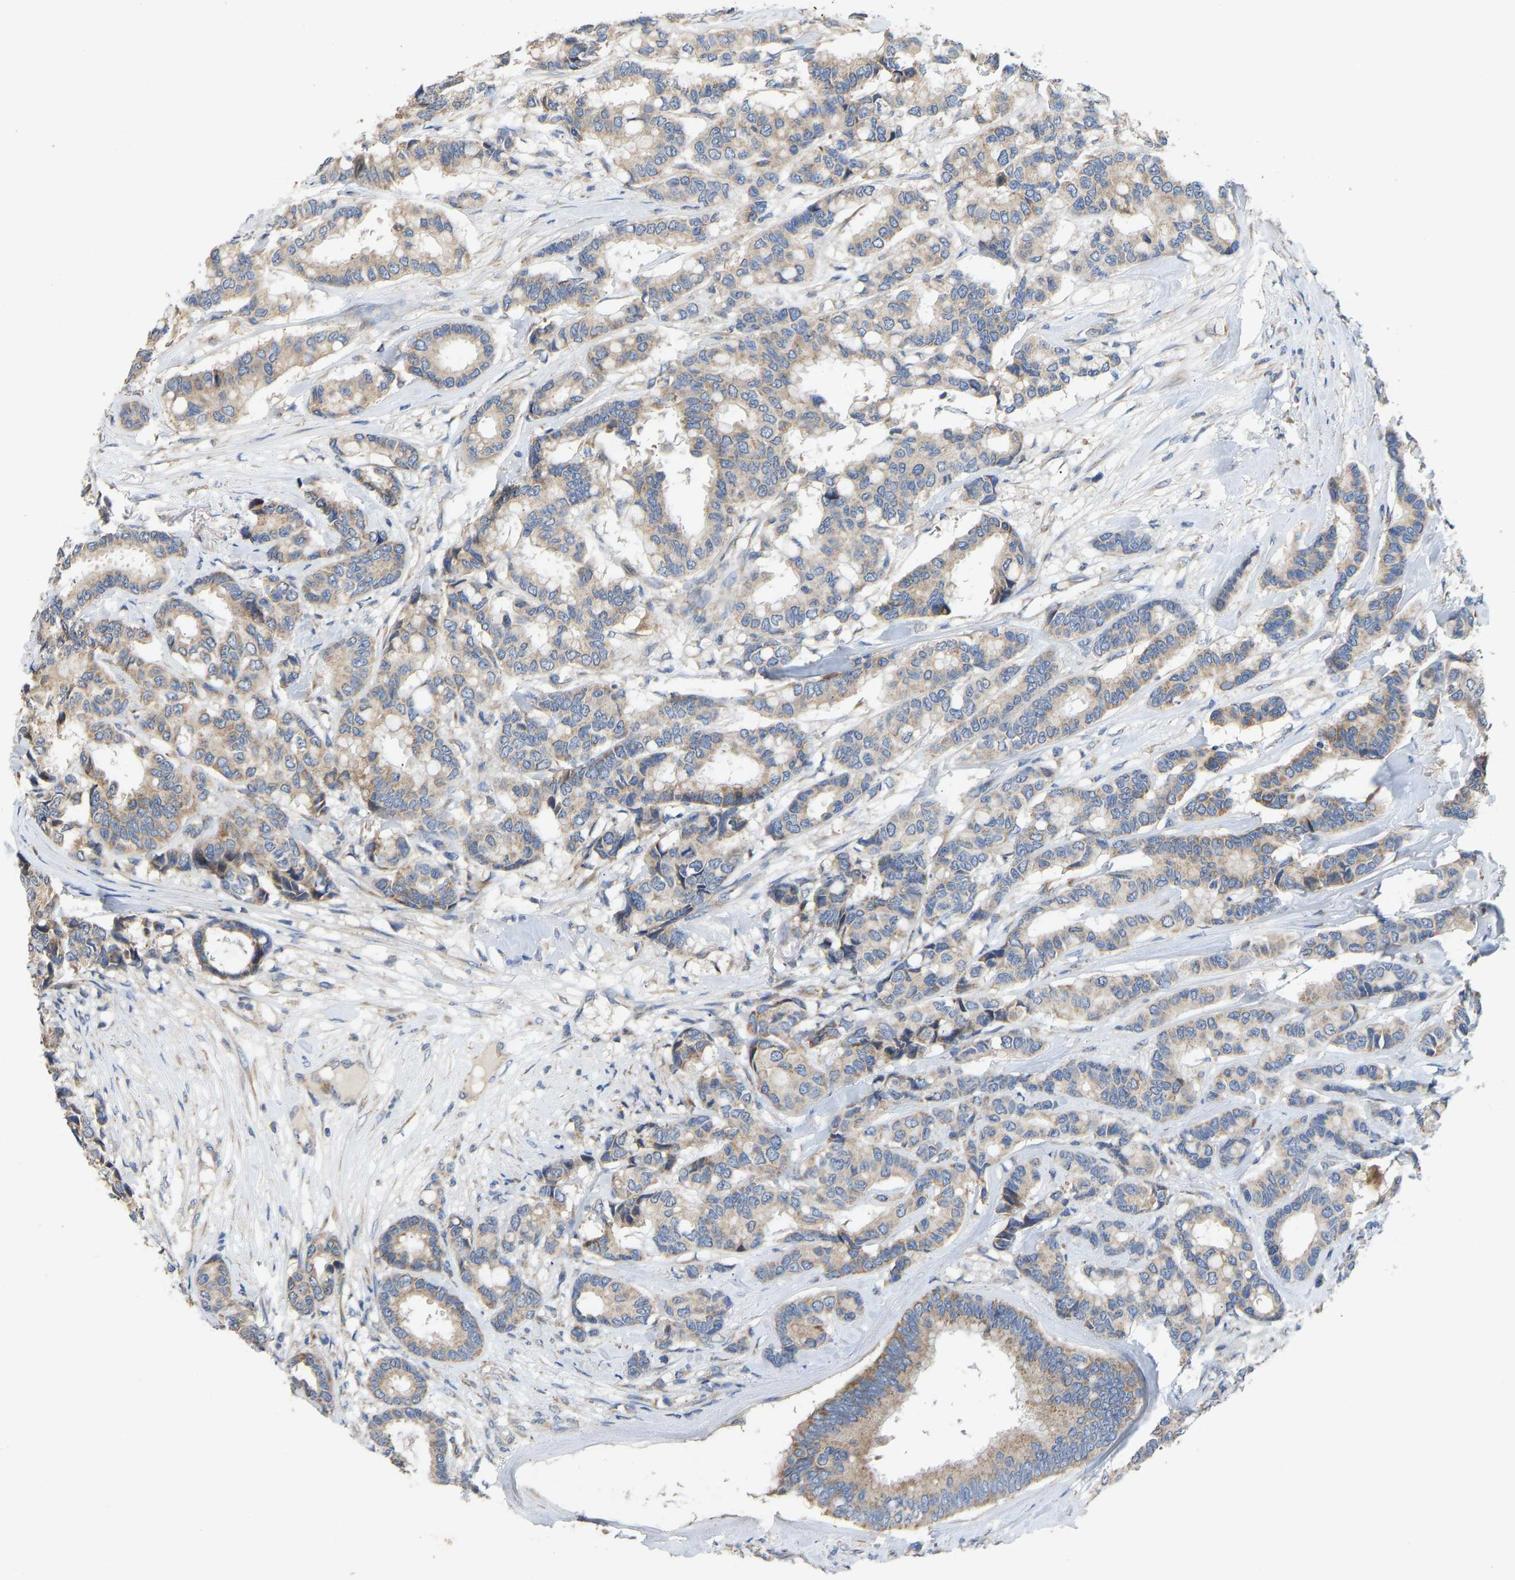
{"staining": {"intensity": "weak", "quantity": ">75%", "location": "cytoplasmic/membranous"}, "tissue": "breast cancer", "cell_type": "Tumor cells", "image_type": "cancer", "snomed": [{"axis": "morphology", "description": "Duct carcinoma"}, {"axis": "topography", "description": "Breast"}], "caption": "IHC of breast cancer (infiltrating ductal carcinoma) shows low levels of weak cytoplasmic/membranous staining in approximately >75% of tumor cells.", "gene": "TMEM150A", "patient": {"sex": "female", "age": 87}}